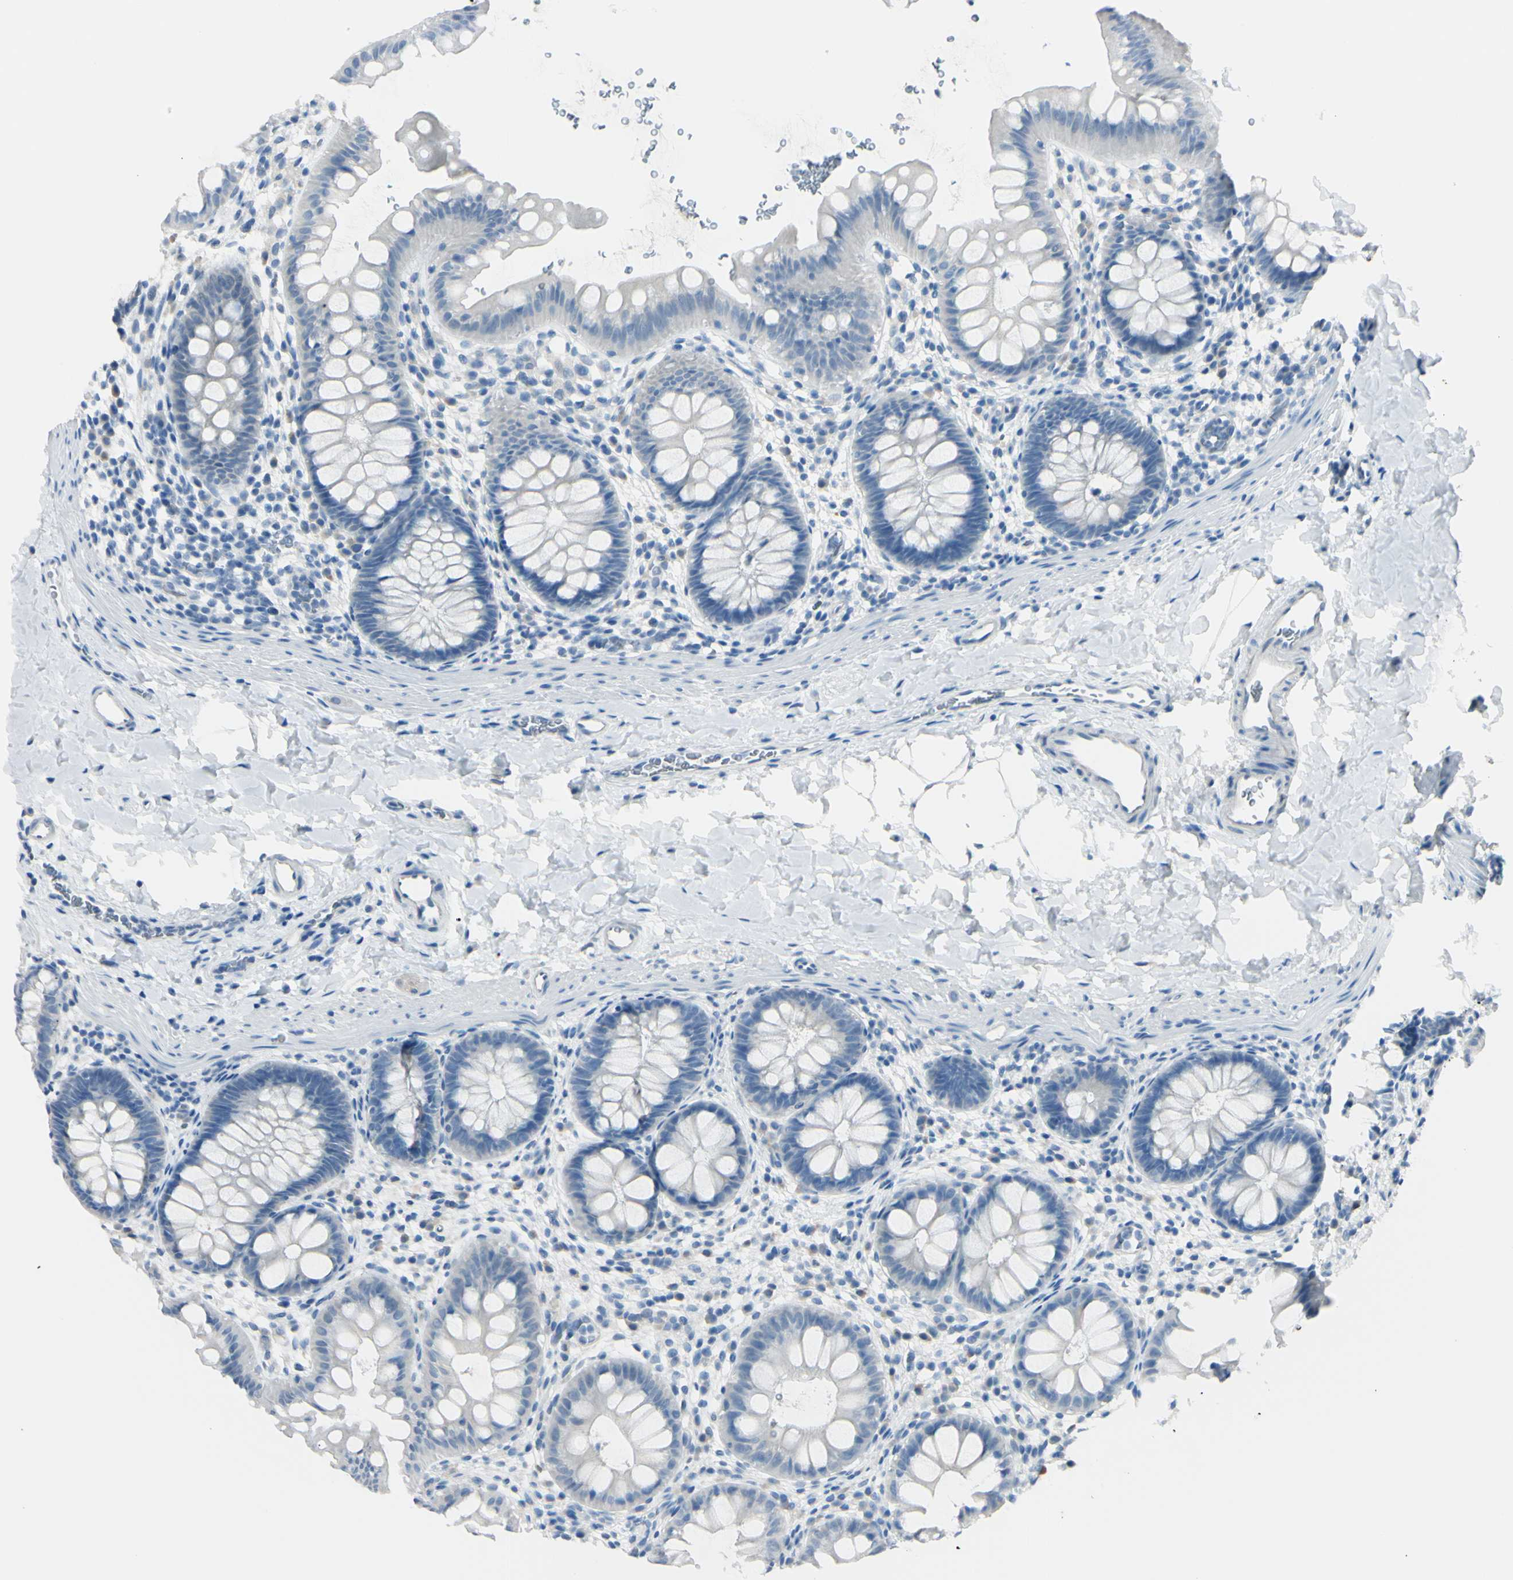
{"staining": {"intensity": "negative", "quantity": "none", "location": "none"}, "tissue": "rectum", "cell_type": "Glandular cells", "image_type": "normal", "snomed": [{"axis": "morphology", "description": "Normal tissue, NOS"}, {"axis": "topography", "description": "Rectum"}], "caption": "IHC photomicrograph of unremarkable human rectum stained for a protein (brown), which displays no positivity in glandular cells.", "gene": "FOLH1", "patient": {"sex": "female", "age": 24}}